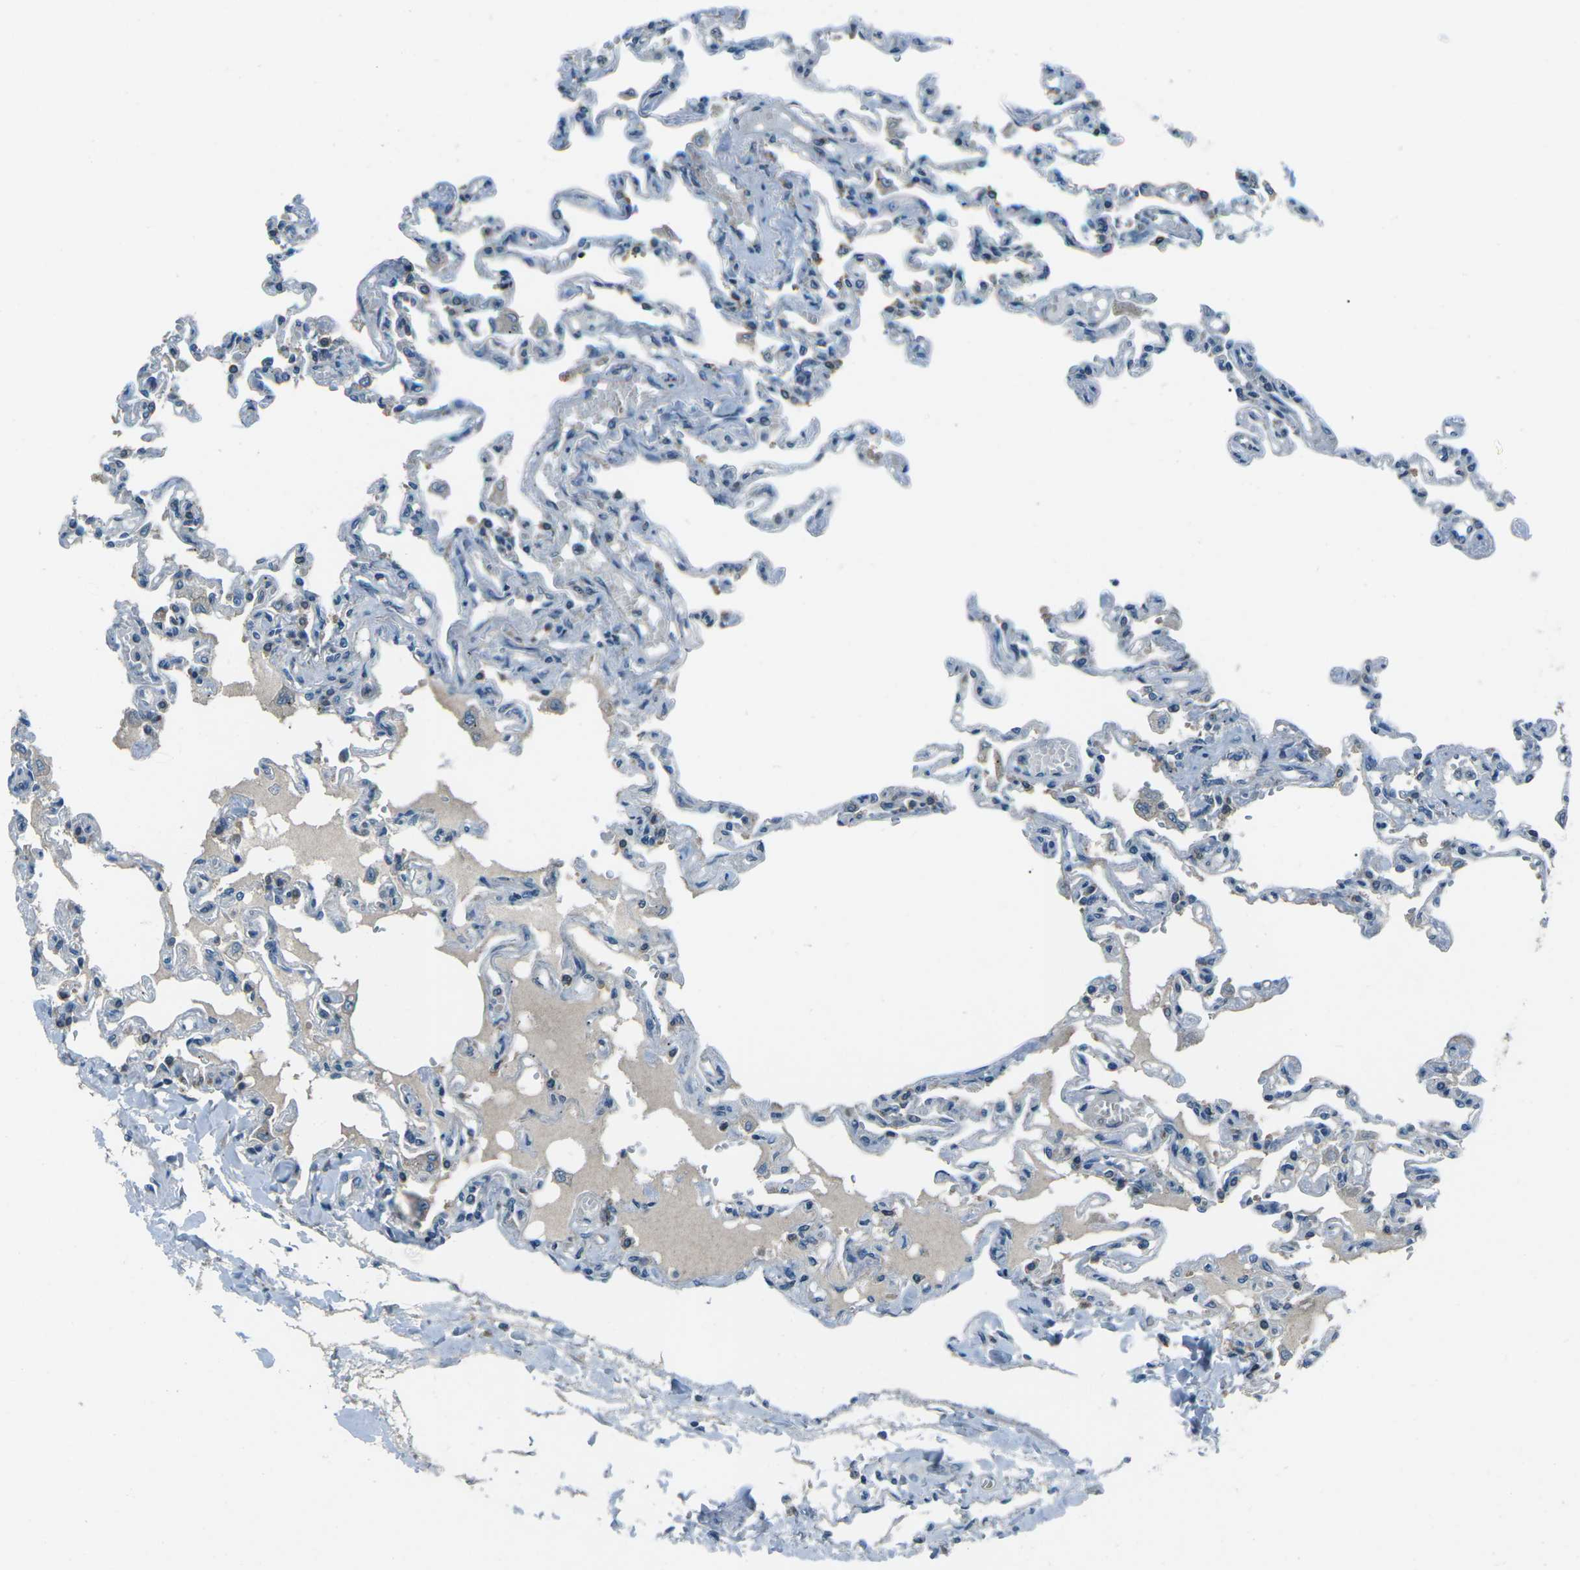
{"staining": {"intensity": "weak", "quantity": "<25%", "location": "cytoplasmic/membranous"}, "tissue": "lung", "cell_type": "Alveolar cells", "image_type": "normal", "snomed": [{"axis": "morphology", "description": "Normal tissue, NOS"}, {"axis": "topography", "description": "Lung"}], "caption": "Lung was stained to show a protein in brown. There is no significant staining in alveolar cells. Brightfield microscopy of IHC stained with DAB (3,3'-diaminobenzidine) (brown) and hematoxylin (blue), captured at high magnification.", "gene": "CDK16", "patient": {"sex": "male", "age": 21}}